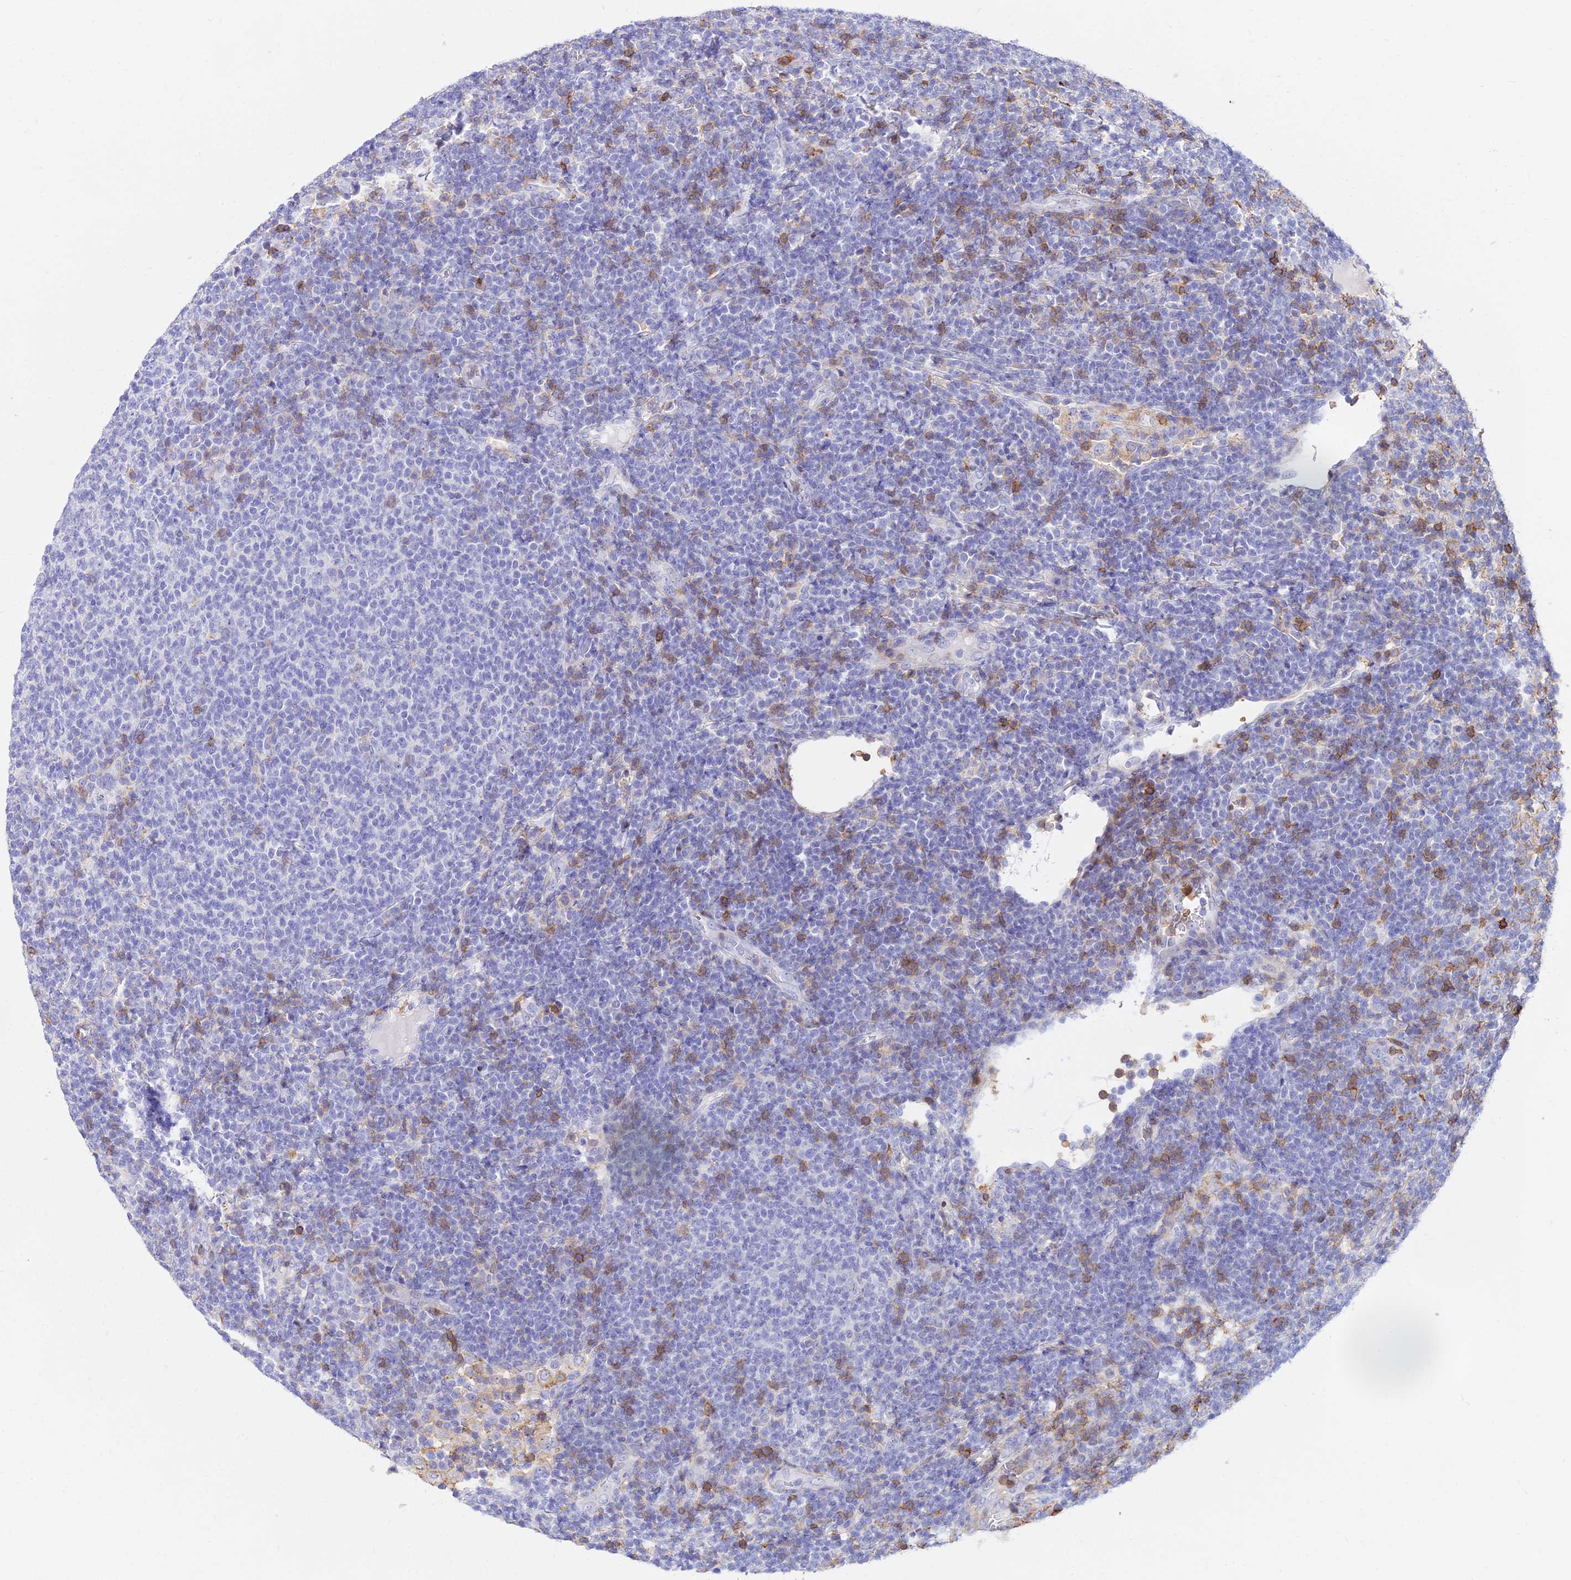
{"staining": {"intensity": "negative", "quantity": "none", "location": "none"}, "tissue": "lymphoma", "cell_type": "Tumor cells", "image_type": "cancer", "snomed": [{"axis": "morphology", "description": "Malignant lymphoma, non-Hodgkin's type, Low grade"}, {"axis": "topography", "description": "Lymph node"}], "caption": "The photomicrograph exhibits no staining of tumor cells in lymphoma.", "gene": "SREK1IP1", "patient": {"sex": "male", "age": 66}}